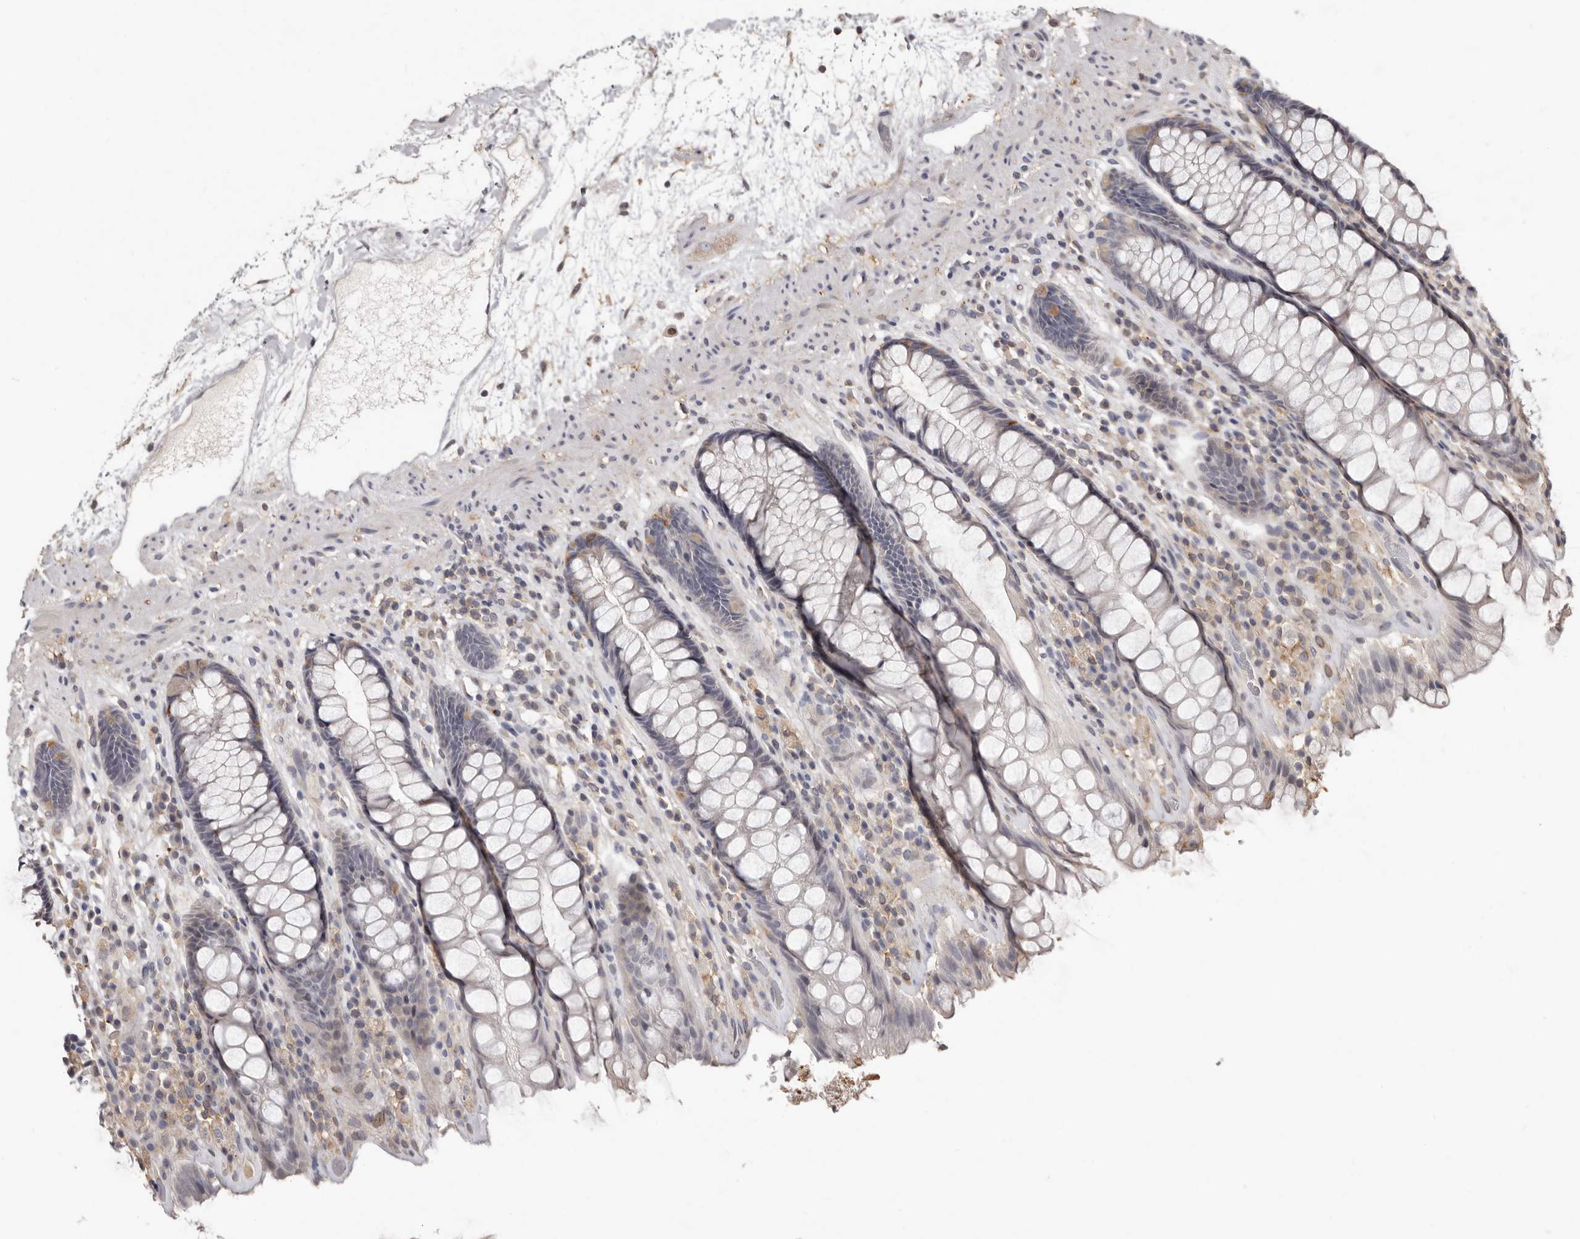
{"staining": {"intensity": "negative", "quantity": "none", "location": "none"}, "tissue": "rectum", "cell_type": "Glandular cells", "image_type": "normal", "snomed": [{"axis": "morphology", "description": "Normal tissue, NOS"}, {"axis": "topography", "description": "Rectum"}], "caption": "DAB immunohistochemical staining of unremarkable human rectum demonstrates no significant positivity in glandular cells.", "gene": "KIF26B", "patient": {"sex": "male", "age": 64}}